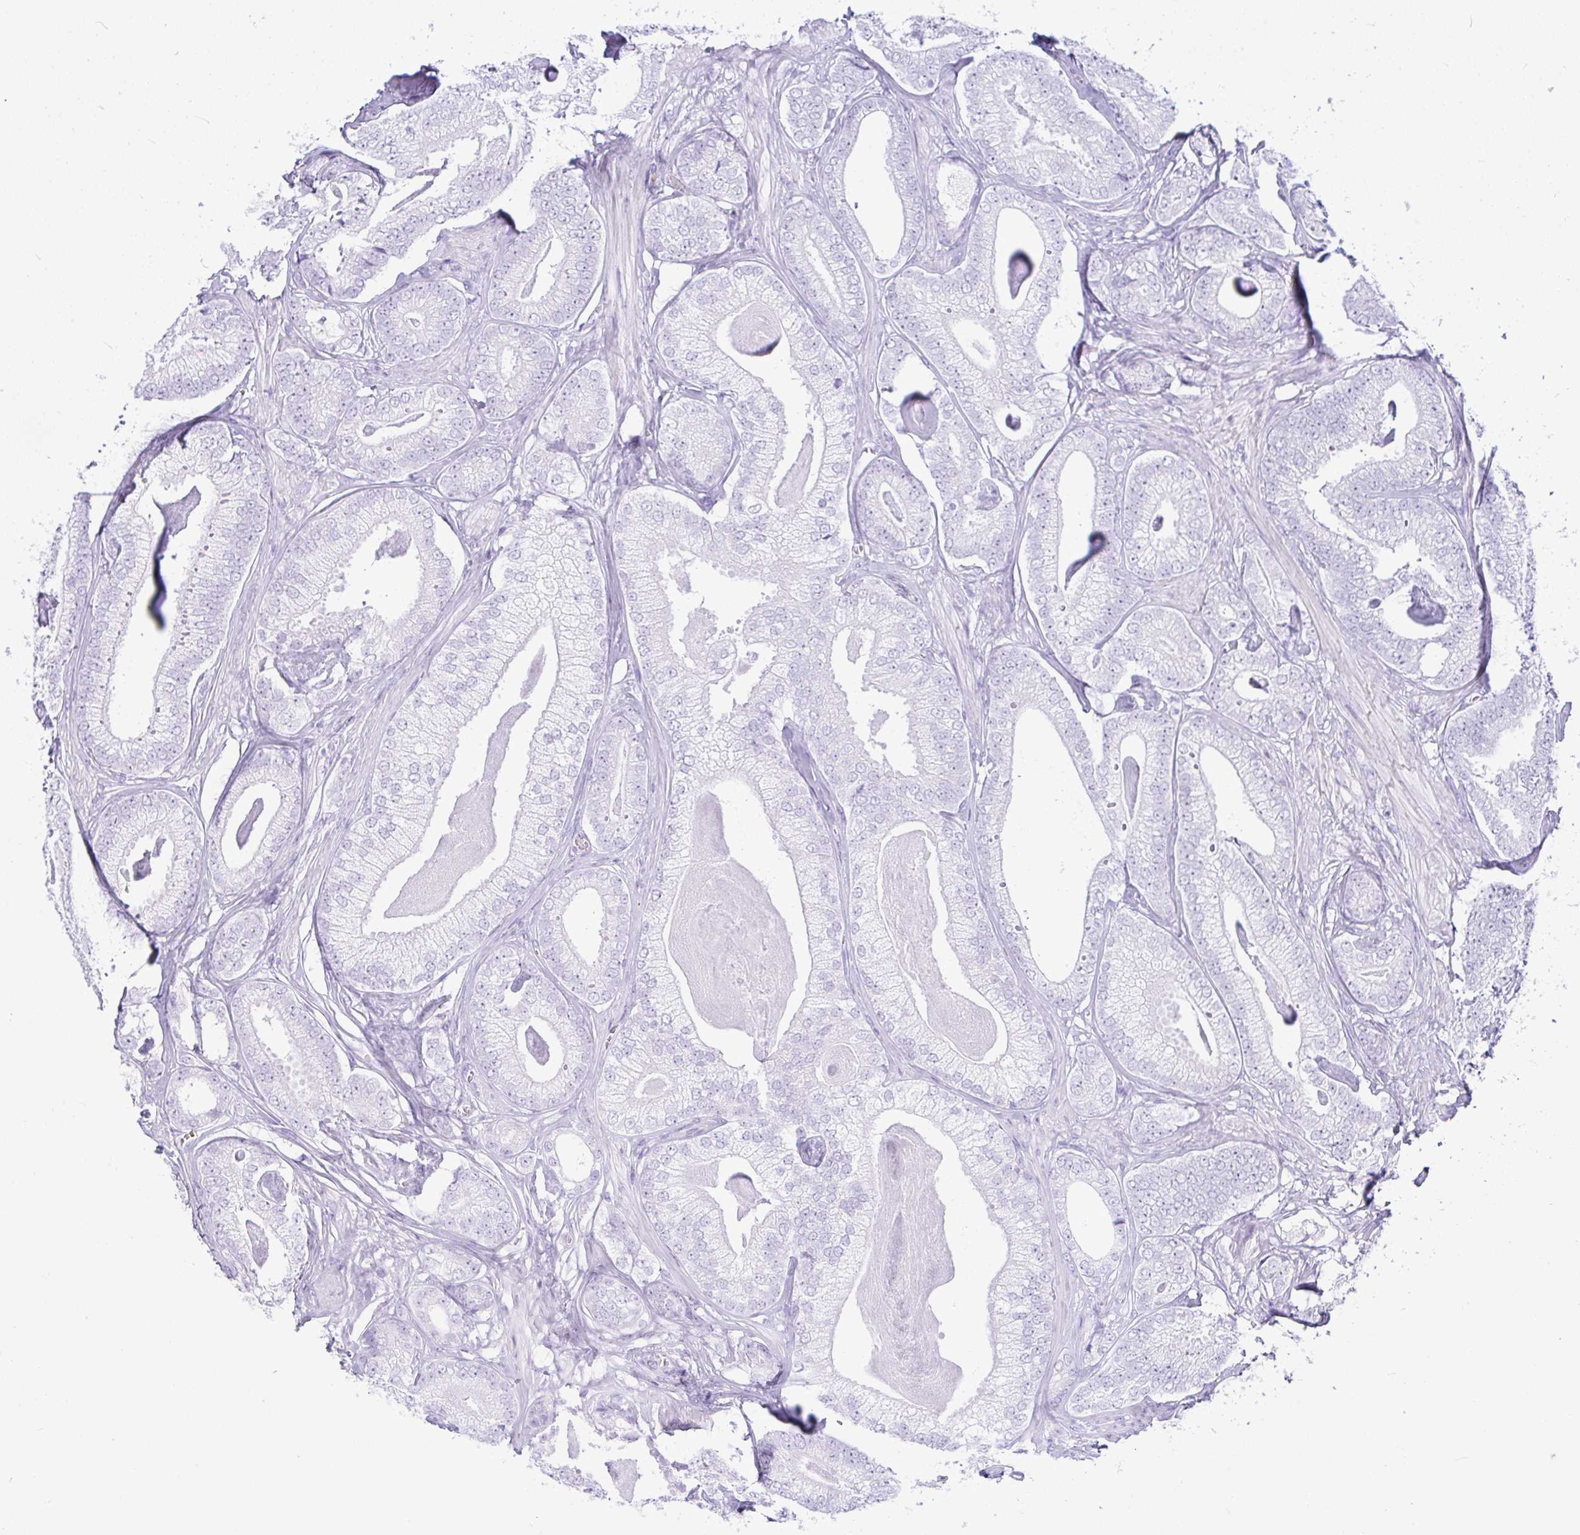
{"staining": {"intensity": "negative", "quantity": "none", "location": "none"}, "tissue": "prostate cancer", "cell_type": "Tumor cells", "image_type": "cancer", "snomed": [{"axis": "morphology", "description": "Adenocarcinoma, Low grade"}, {"axis": "topography", "description": "Prostate"}], "caption": "An immunohistochemistry (IHC) histopathology image of prostate adenocarcinoma (low-grade) is shown. There is no staining in tumor cells of prostate adenocarcinoma (low-grade).", "gene": "SEL1L2", "patient": {"sex": "male", "age": 63}}